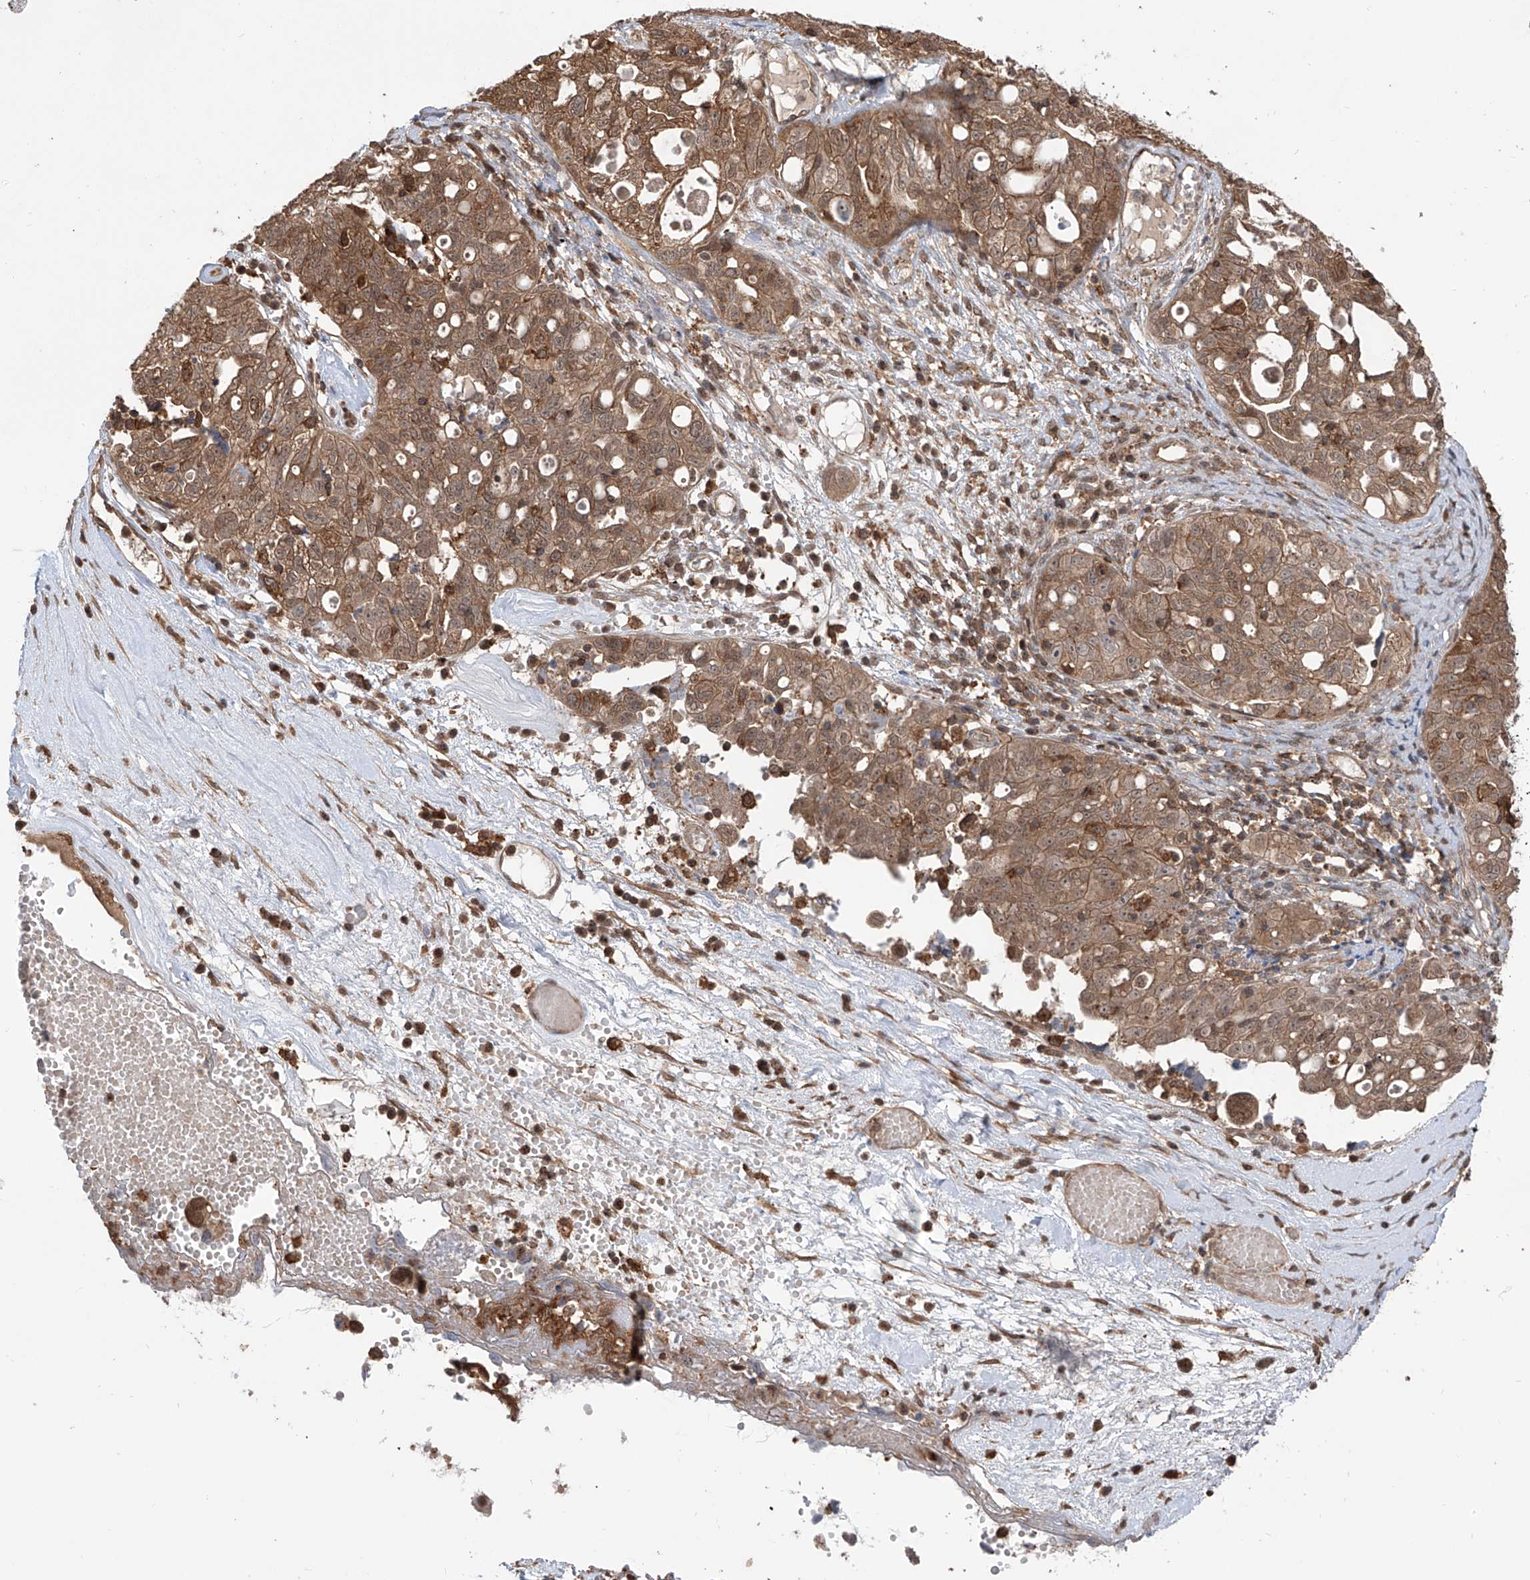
{"staining": {"intensity": "moderate", "quantity": ">75%", "location": "cytoplasmic/membranous"}, "tissue": "ovarian cancer", "cell_type": "Tumor cells", "image_type": "cancer", "snomed": [{"axis": "morphology", "description": "Carcinoma, NOS"}, {"axis": "morphology", "description": "Cystadenocarcinoma, serous, NOS"}, {"axis": "topography", "description": "Ovary"}], "caption": "A micrograph showing moderate cytoplasmic/membranous positivity in about >75% of tumor cells in ovarian cancer, as visualized by brown immunohistochemical staining.", "gene": "HOXC8", "patient": {"sex": "female", "age": 69}}